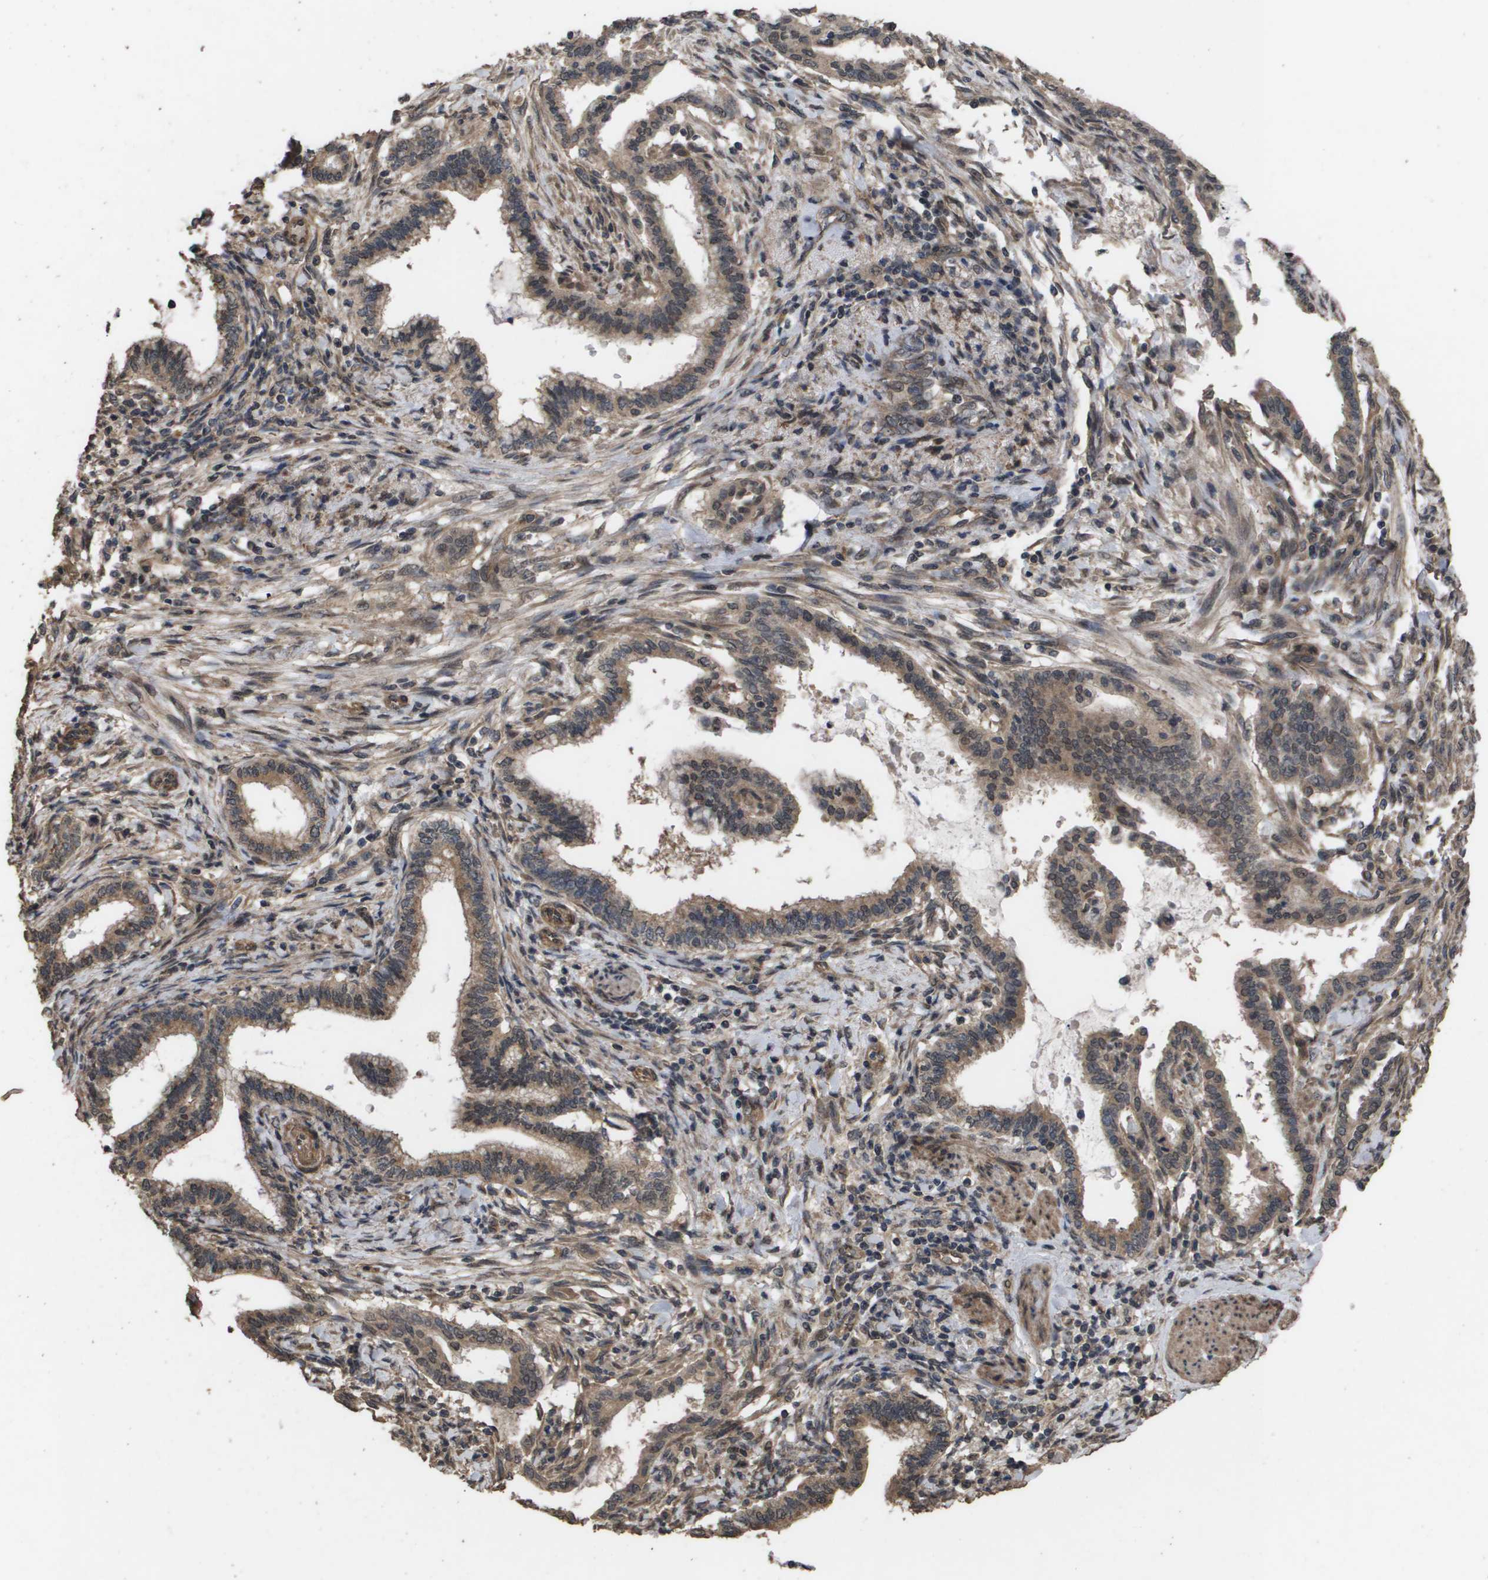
{"staining": {"intensity": "moderate", "quantity": ">75%", "location": "cytoplasmic/membranous"}, "tissue": "pancreatic cancer", "cell_type": "Tumor cells", "image_type": "cancer", "snomed": [{"axis": "morphology", "description": "Adenocarcinoma, NOS"}, {"axis": "topography", "description": "Pancreas"}], "caption": "A brown stain shows moderate cytoplasmic/membranous staining of a protein in pancreatic cancer tumor cells.", "gene": "CUL5", "patient": {"sex": "female", "age": 64}}